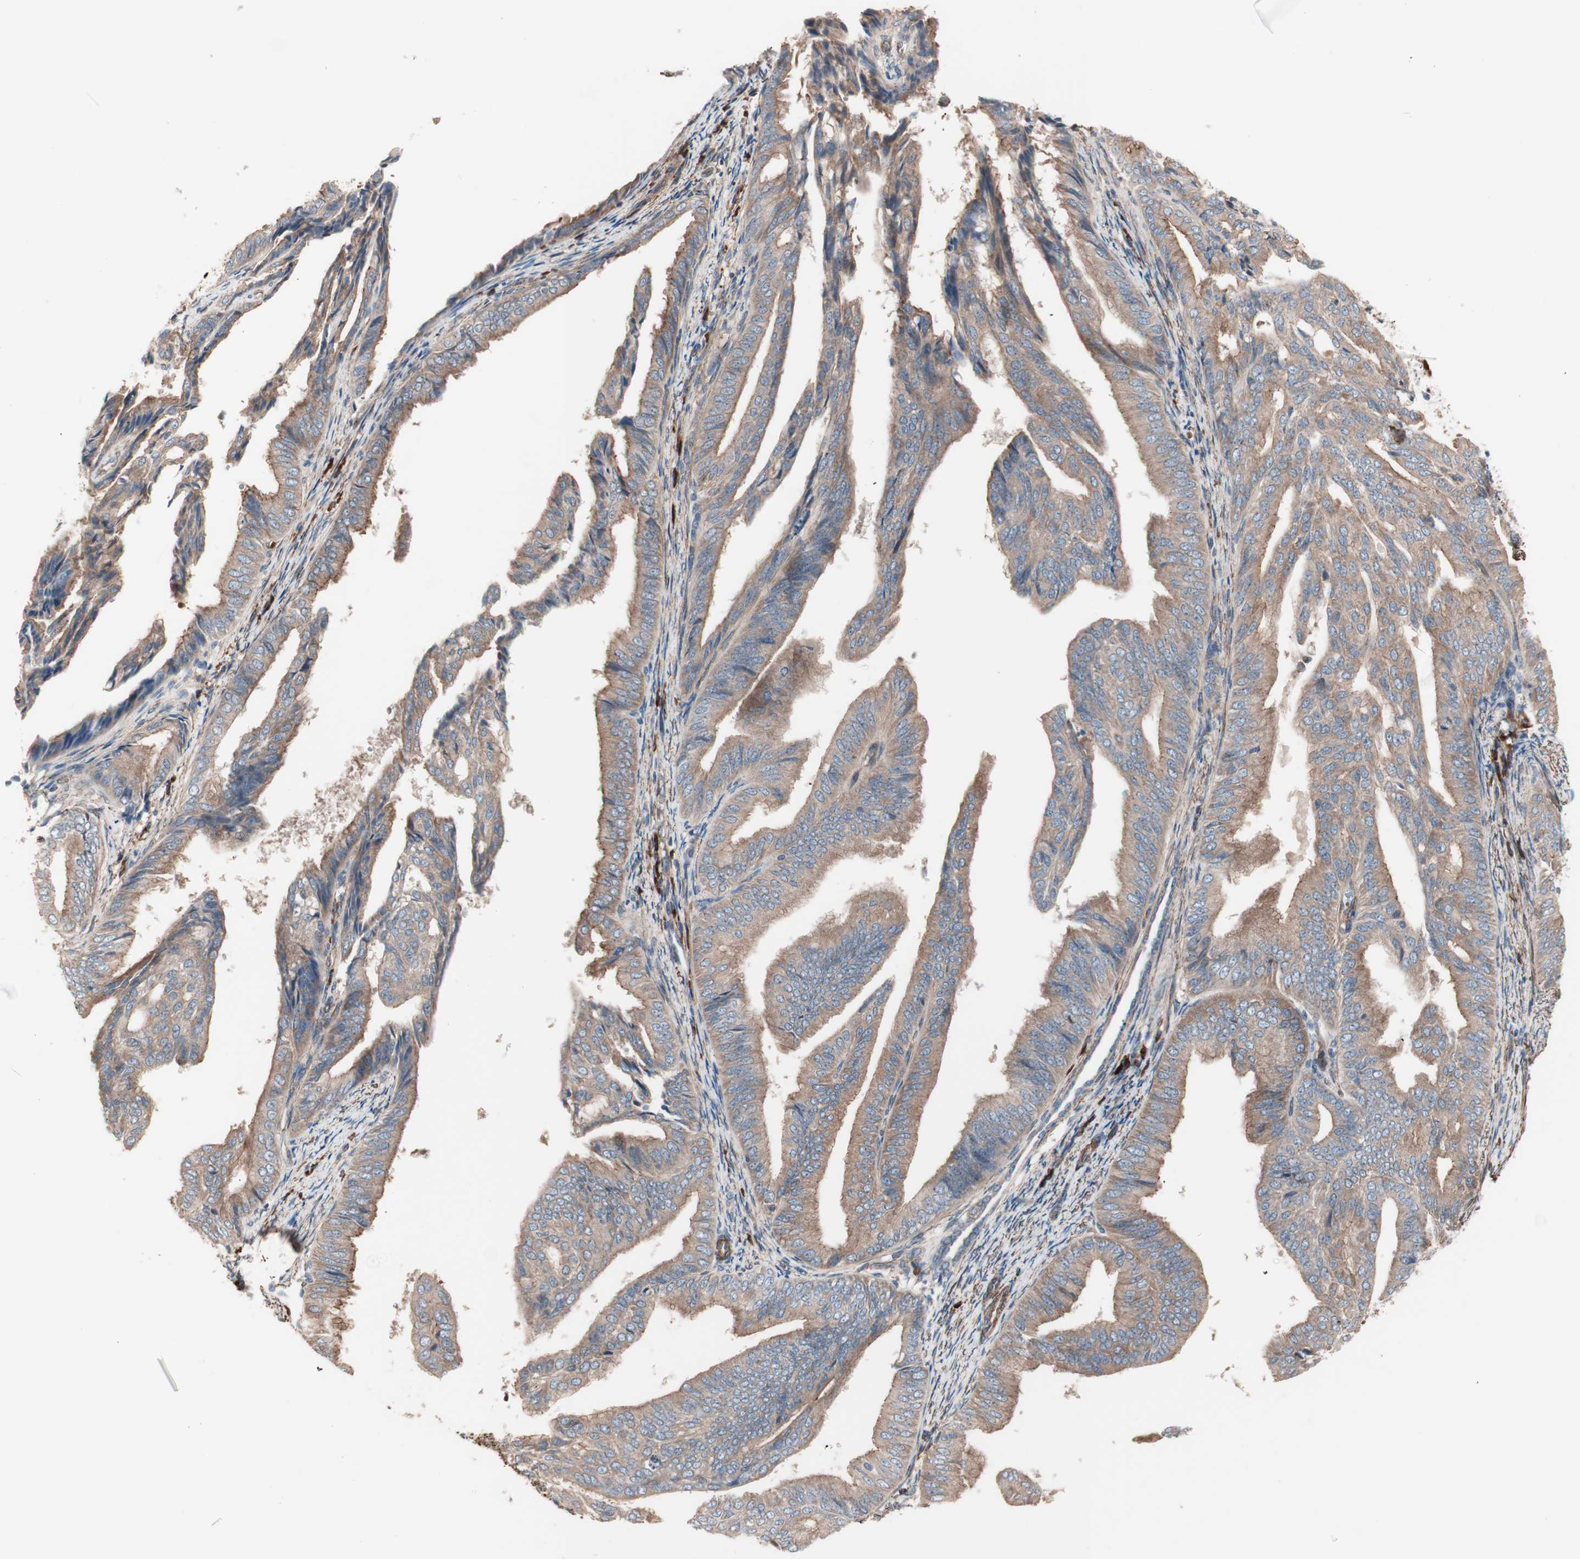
{"staining": {"intensity": "moderate", "quantity": ">75%", "location": "cytoplasmic/membranous"}, "tissue": "endometrial cancer", "cell_type": "Tumor cells", "image_type": "cancer", "snomed": [{"axis": "morphology", "description": "Adenocarcinoma, NOS"}, {"axis": "topography", "description": "Endometrium"}], "caption": "IHC of human endometrial adenocarcinoma shows medium levels of moderate cytoplasmic/membranous positivity in approximately >75% of tumor cells.", "gene": "ALG5", "patient": {"sex": "female", "age": 58}}